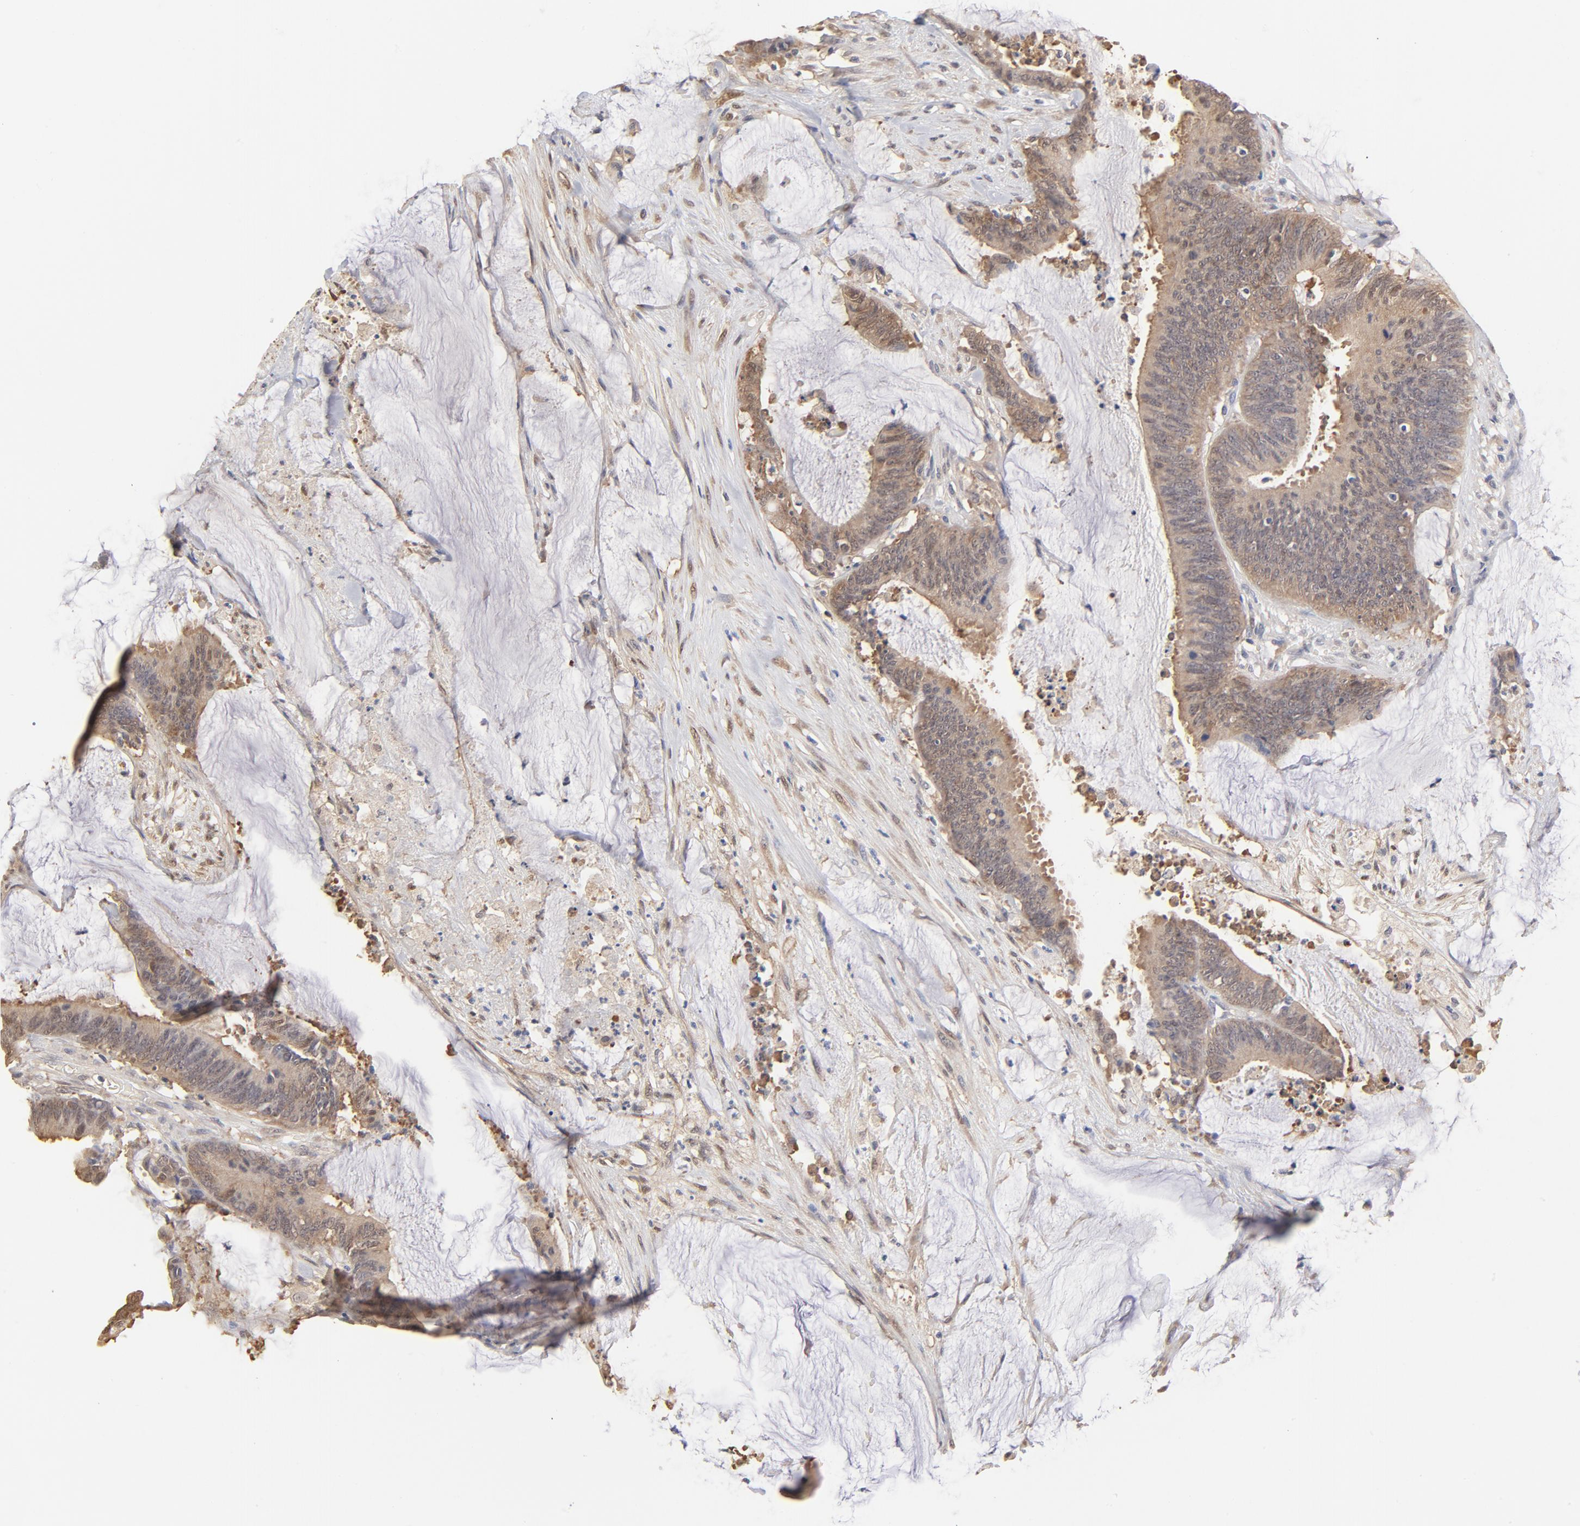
{"staining": {"intensity": "moderate", "quantity": ">75%", "location": "cytoplasmic/membranous"}, "tissue": "colorectal cancer", "cell_type": "Tumor cells", "image_type": "cancer", "snomed": [{"axis": "morphology", "description": "Adenocarcinoma, NOS"}, {"axis": "topography", "description": "Rectum"}], "caption": "Immunohistochemical staining of human colorectal cancer (adenocarcinoma) exhibits medium levels of moderate cytoplasmic/membranous protein staining in about >75% of tumor cells. (Brightfield microscopy of DAB IHC at high magnification).", "gene": "MIF", "patient": {"sex": "female", "age": 66}}